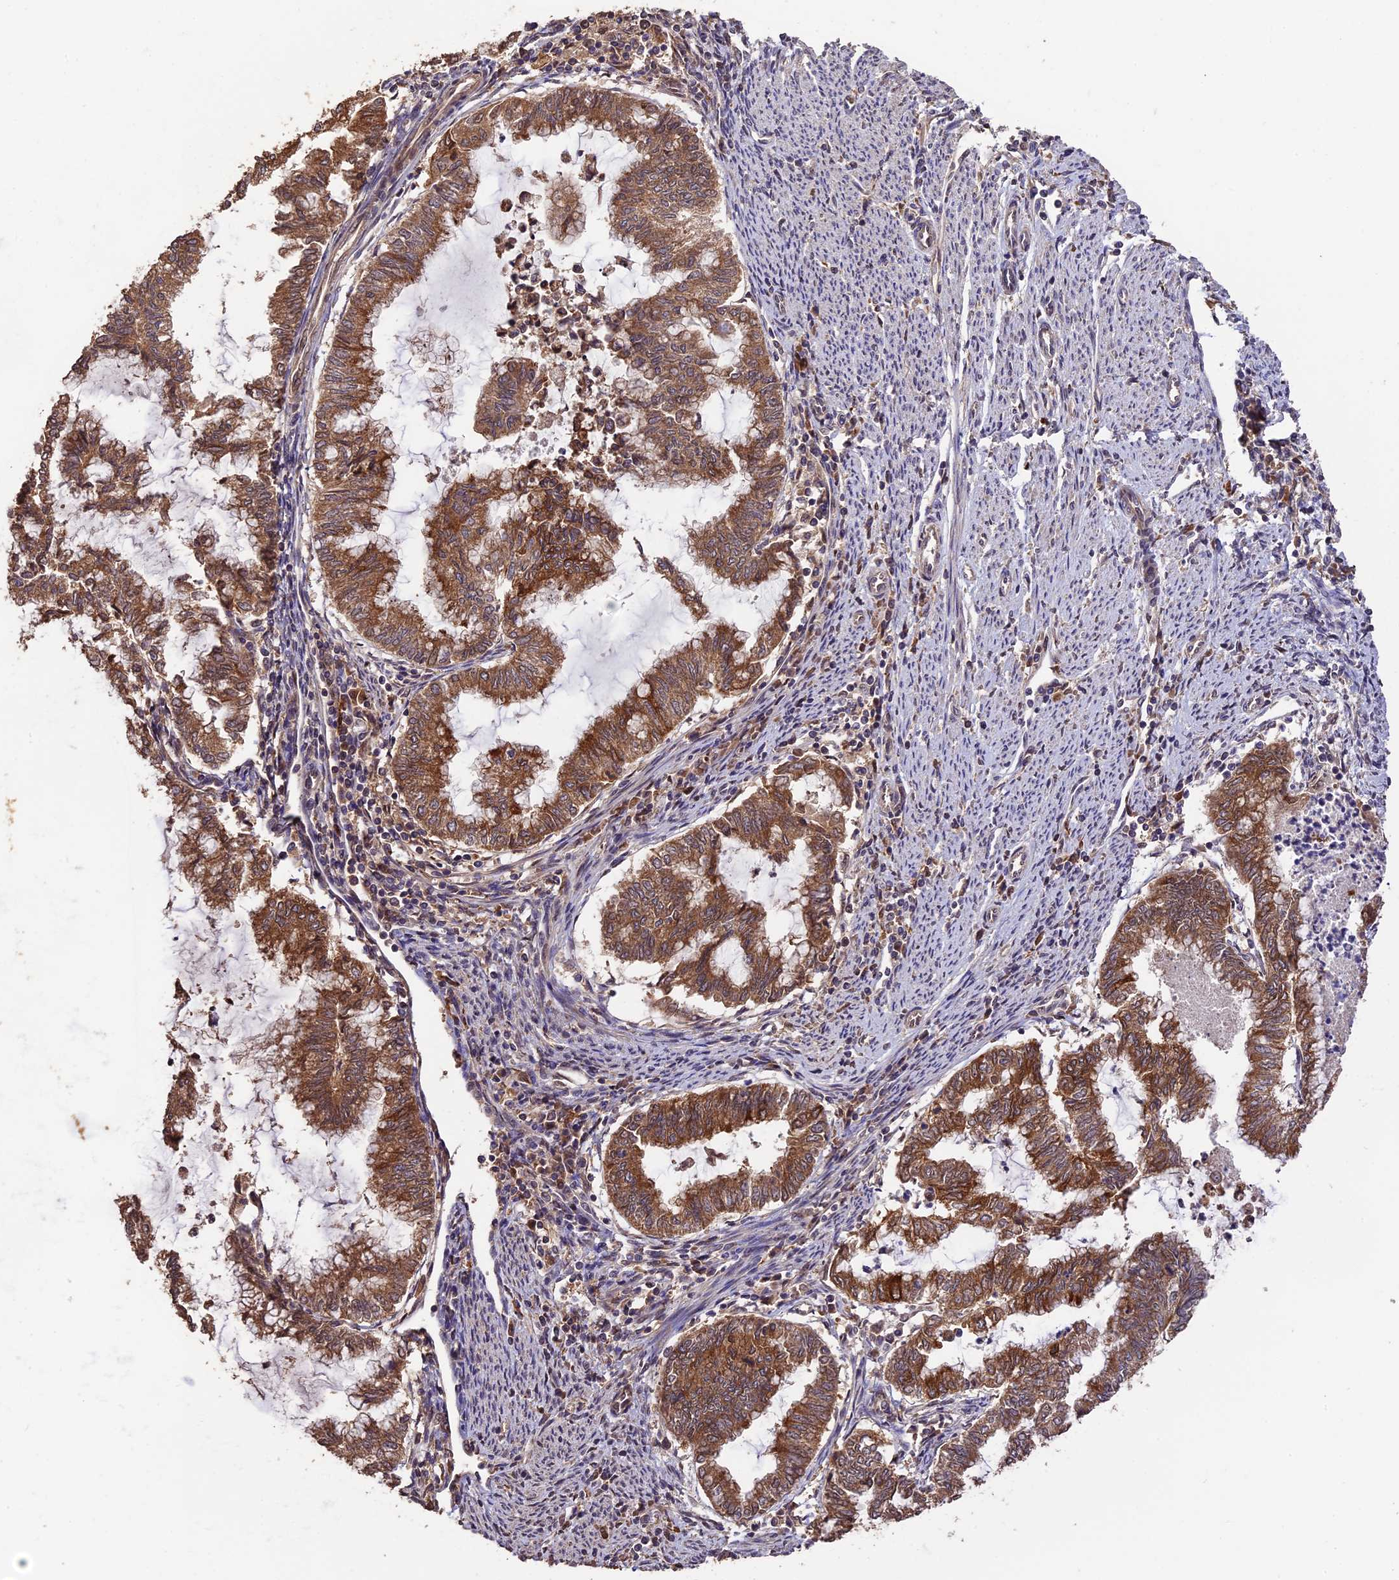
{"staining": {"intensity": "strong", "quantity": ">75%", "location": "cytoplasmic/membranous"}, "tissue": "endometrial cancer", "cell_type": "Tumor cells", "image_type": "cancer", "snomed": [{"axis": "morphology", "description": "Adenocarcinoma, NOS"}, {"axis": "topography", "description": "Endometrium"}], "caption": "This micrograph exhibits immunohistochemistry (IHC) staining of endometrial adenocarcinoma, with high strong cytoplasmic/membranous staining in approximately >75% of tumor cells.", "gene": "TRMT1", "patient": {"sex": "female", "age": 79}}